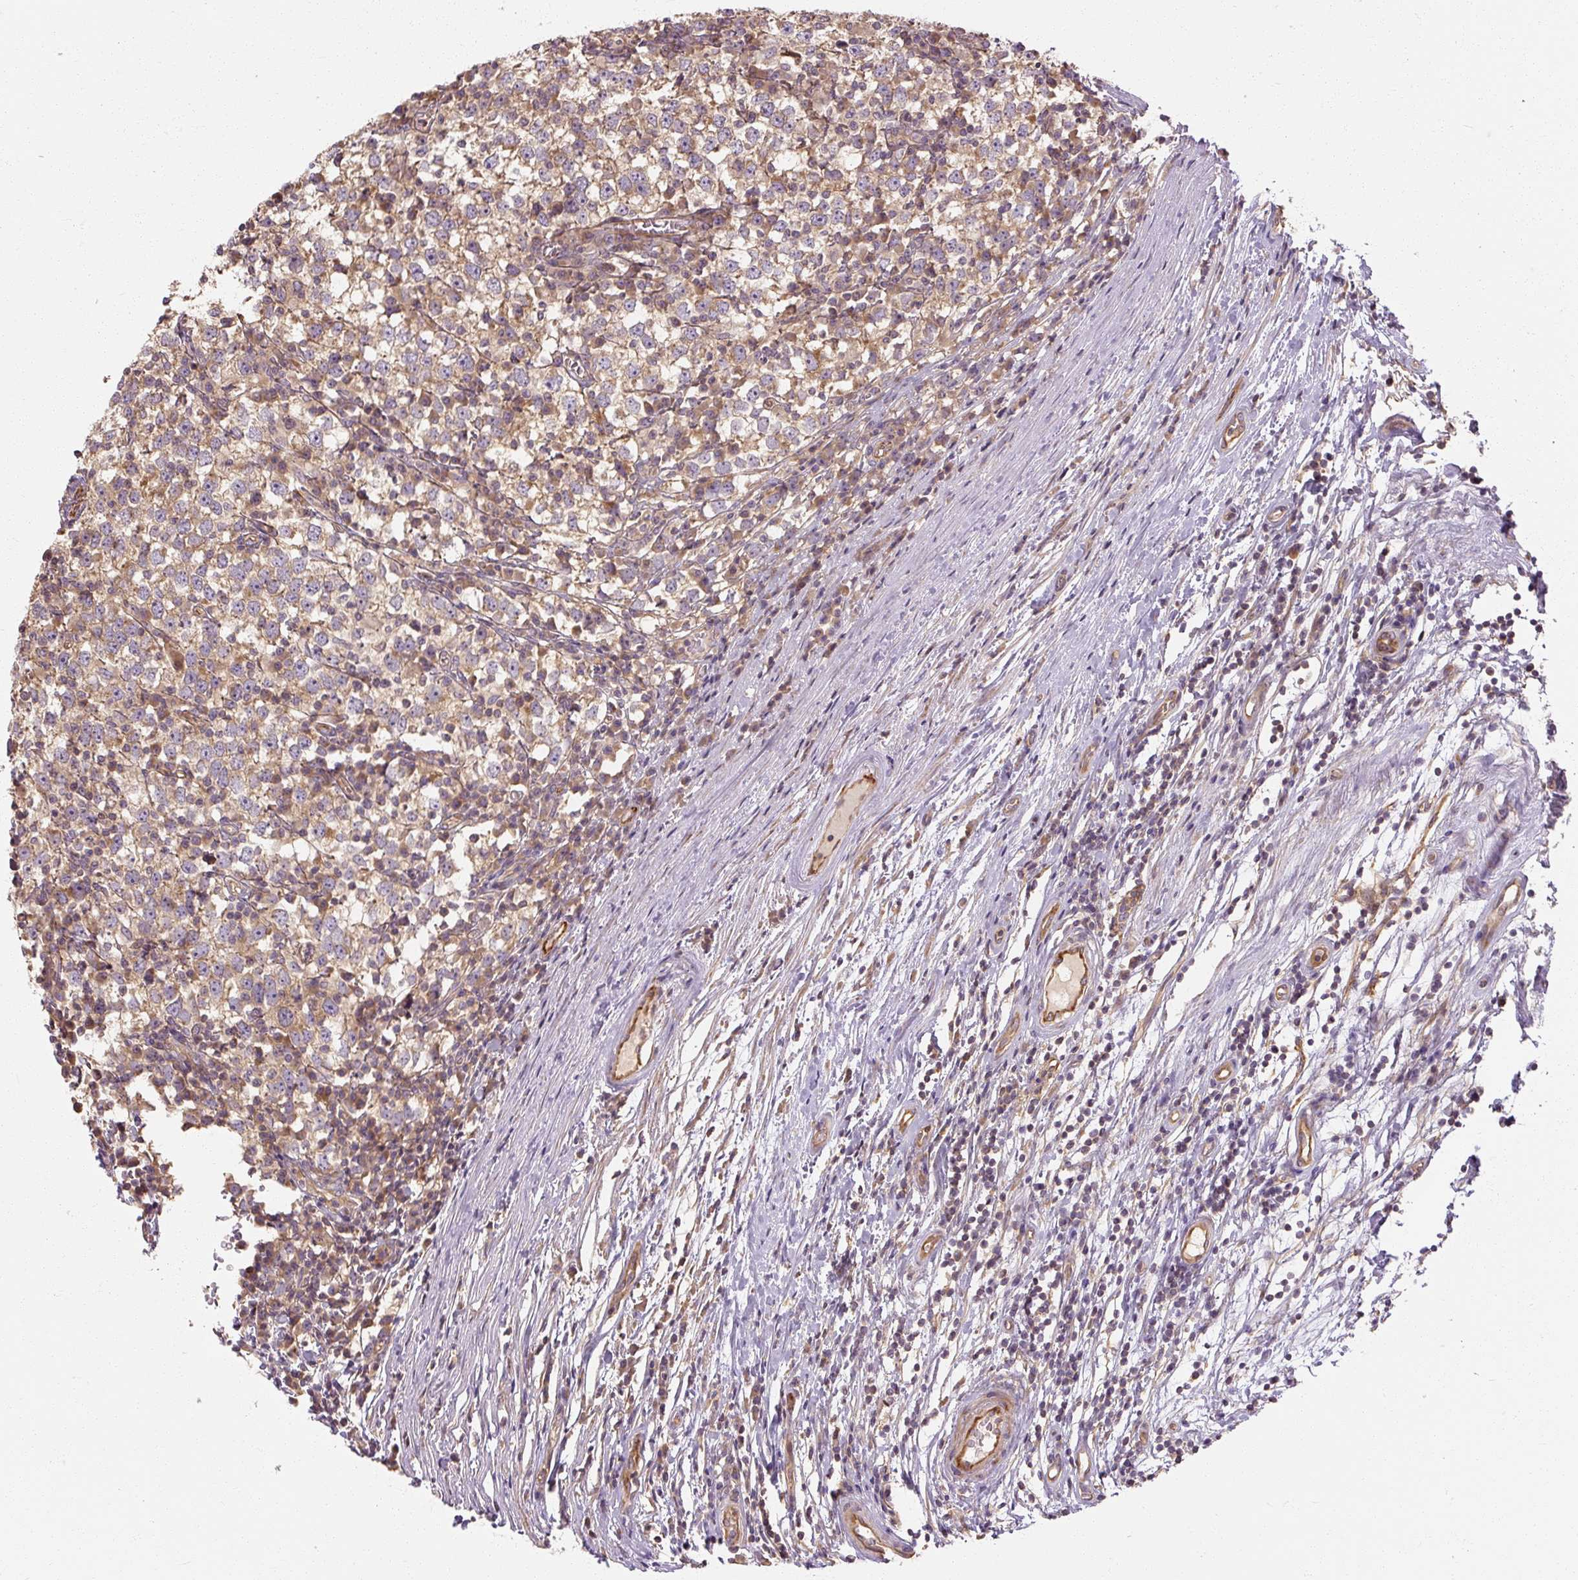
{"staining": {"intensity": "weak", "quantity": "<25%", "location": "cytoplasmic/membranous"}, "tissue": "testis cancer", "cell_type": "Tumor cells", "image_type": "cancer", "snomed": [{"axis": "morphology", "description": "Seminoma, NOS"}, {"axis": "topography", "description": "Testis"}], "caption": "Tumor cells show no significant expression in seminoma (testis).", "gene": "RB1CC1", "patient": {"sex": "male", "age": 65}}